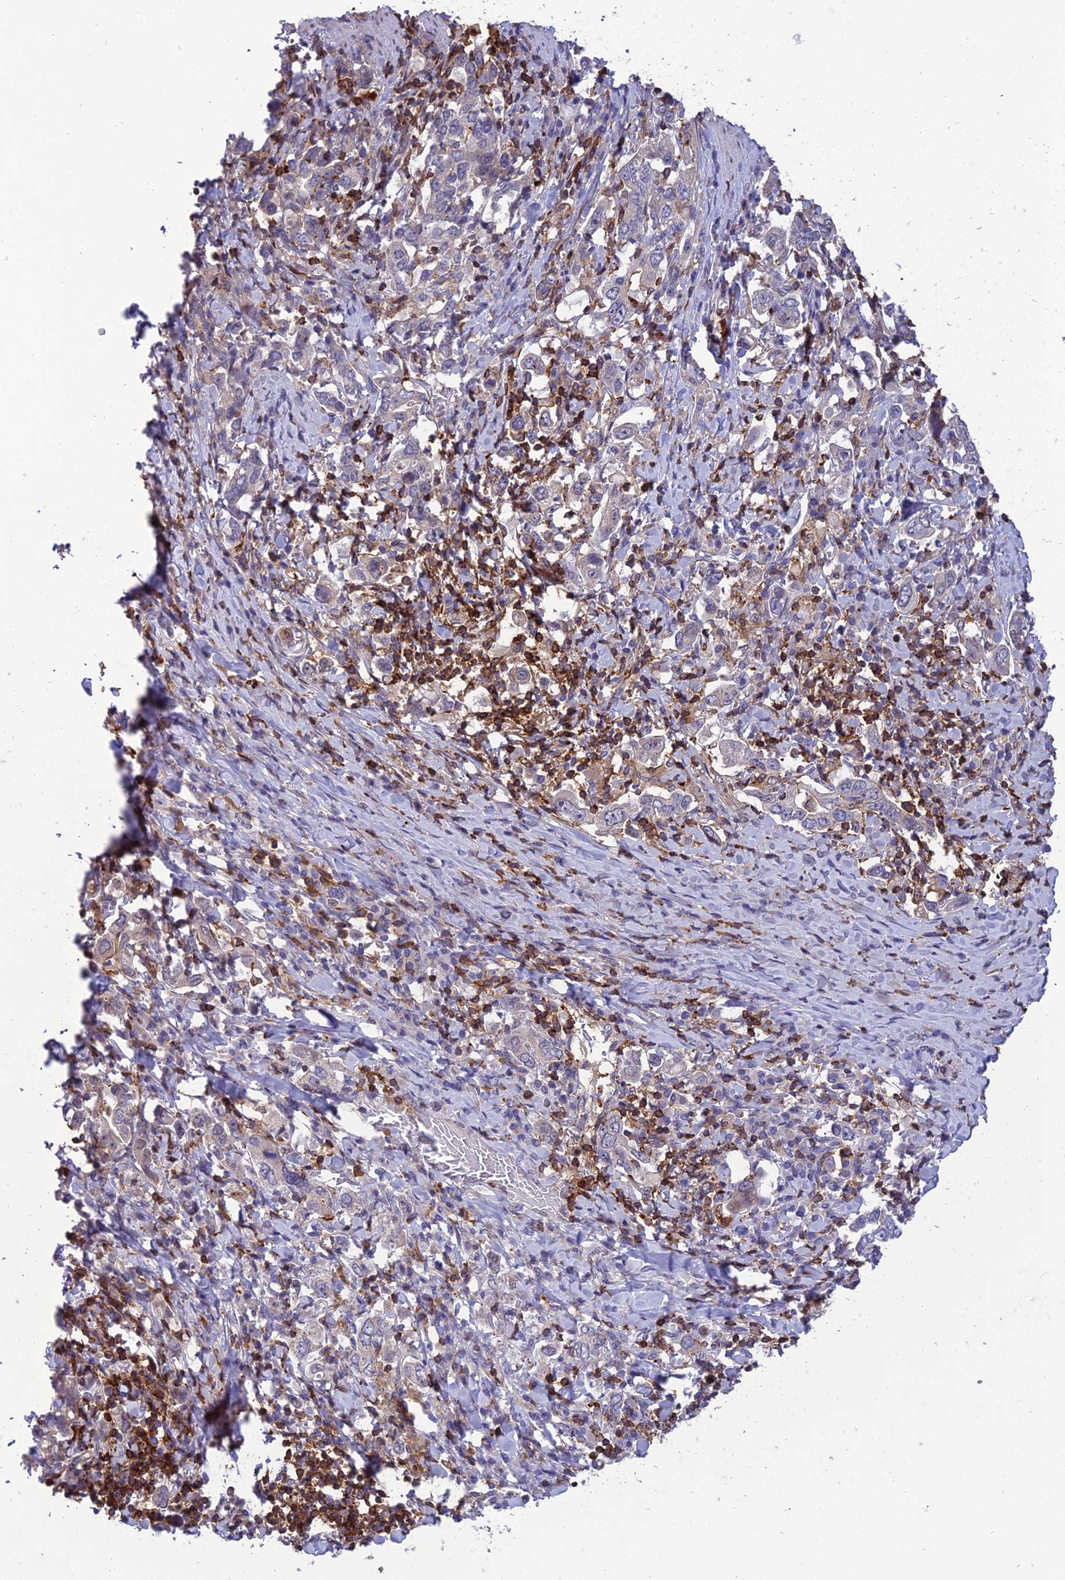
{"staining": {"intensity": "negative", "quantity": "none", "location": "none"}, "tissue": "stomach cancer", "cell_type": "Tumor cells", "image_type": "cancer", "snomed": [{"axis": "morphology", "description": "Adenocarcinoma, NOS"}, {"axis": "topography", "description": "Stomach, upper"}, {"axis": "topography", "description": "Stomach"}], "caption": "Photomicrograph shows no significant protein staining in tumor cells of stomach cancer. (DAB (3,3'-diaminobenzidine) IHC visualized using brightfield microscopy, high magnification).", "gene": "FAM76A", "patient": {"sex": "male", "age": 62}}